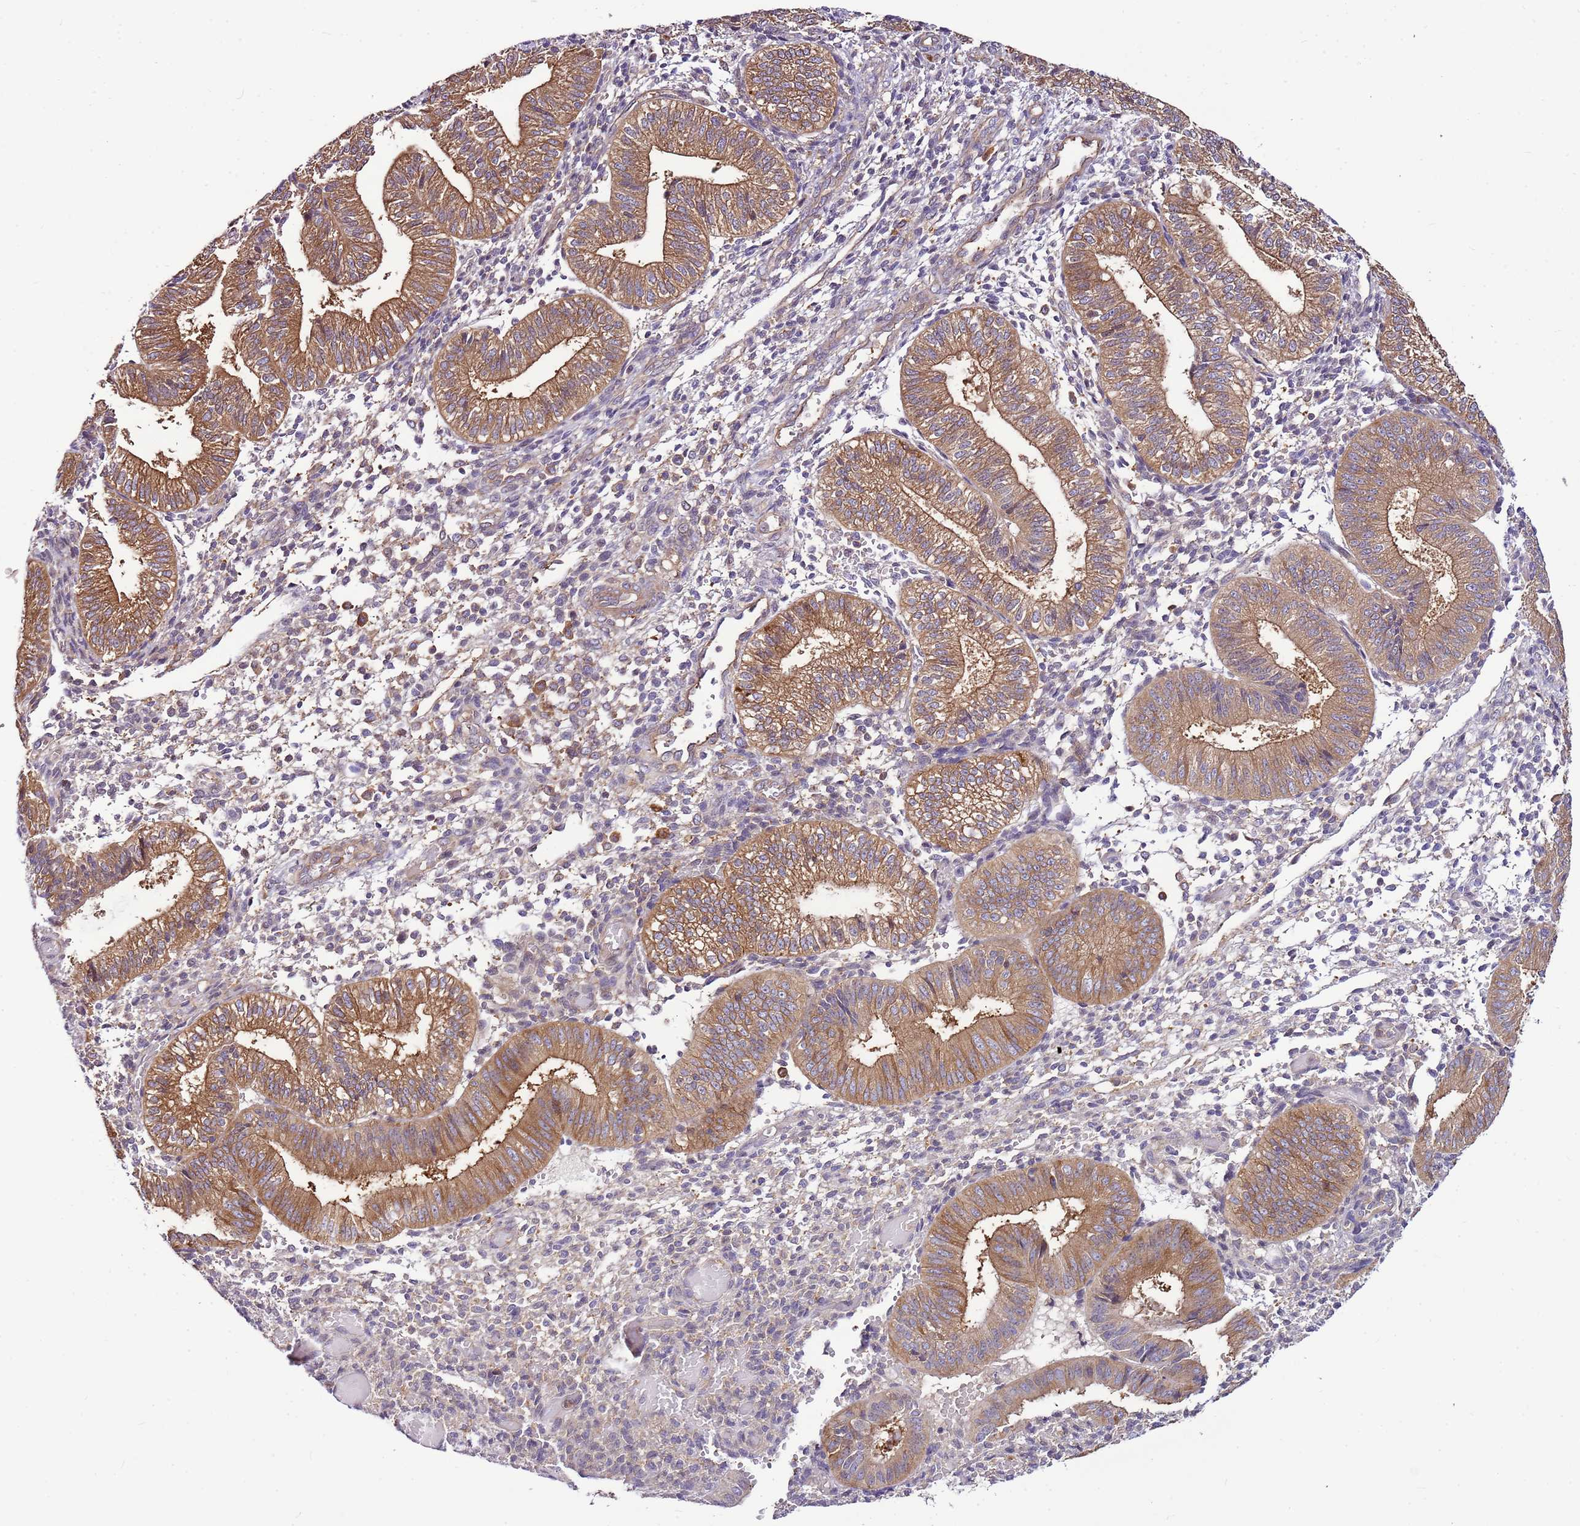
{"staining": {"intensity": "moderate", "quantity": "<25%", "location": "cytoplasmic/membranous"}, "tissue": "endometrium", "cell_type": "Cells in endometrial stroma", "image_type": "normal", "snomed": [{"axis": "morphology", "description": "Normal tissue, NOS"}, {"axis": "topography", "description": "Endometrium"}], "caption": "Protein staining of unremarkable endometrium shows moderate cytoplasmic/membranous expression in about <25% of cells in endometrial stroma. The staining was performed using DAB (3,3'-diaminobenzidine), with brown indicating positive protein expression. Nuclei are stained blue with hematoxylin.", "gene": "ATXN2L", "patient": {"sex": "female", "age": 34}}